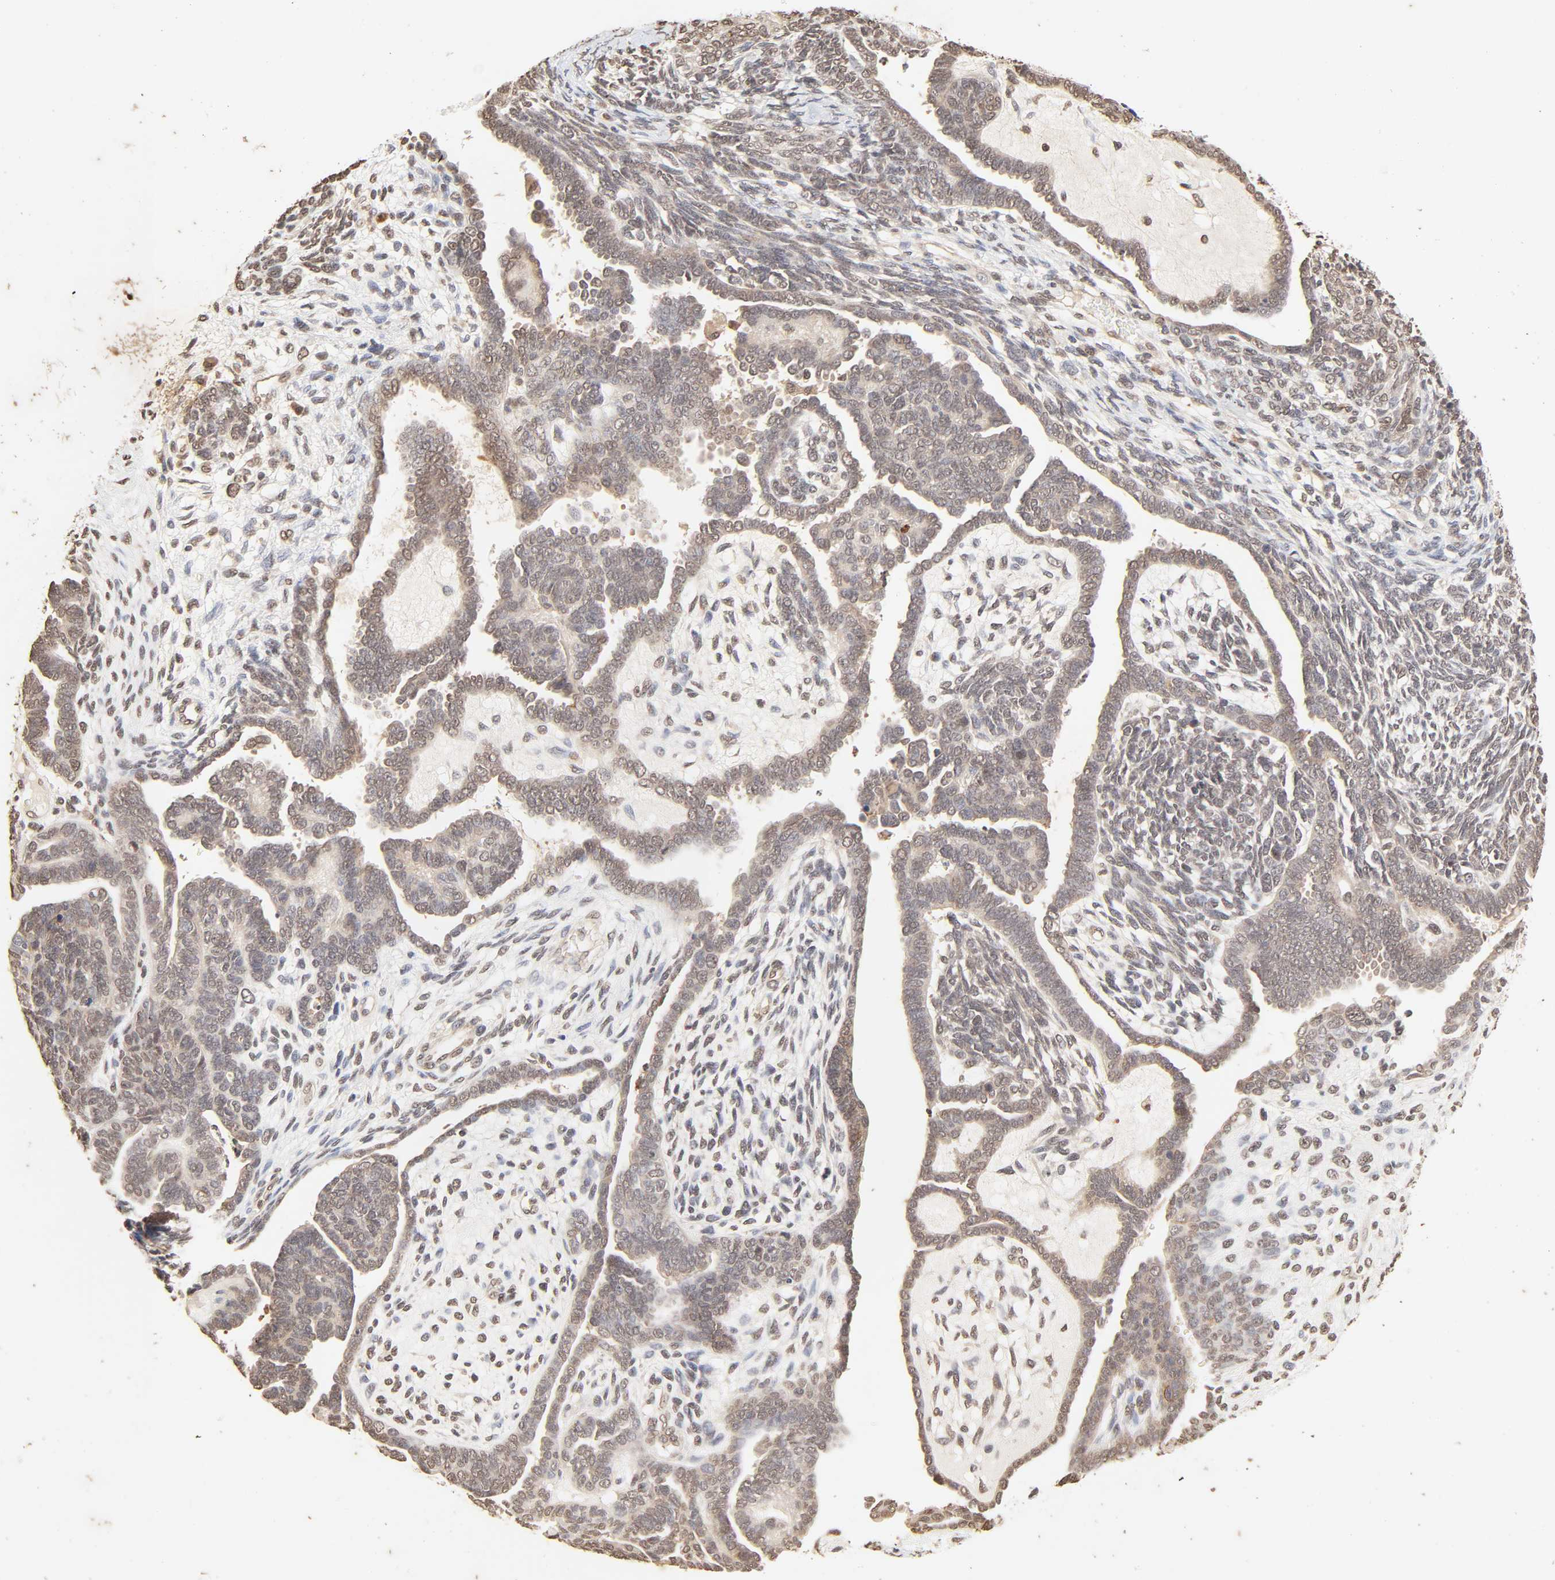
{"staining": {"intensity": "moderate", "quantity": ">75%", "location": "cytoplasmic/membranous,nuclear"}, "tissue": "endometrial cancer", "cell_type": "Tumor cells", "image_type": "cancer", "snomed": [{"axis": "morphology", "description": "Neoplasm, malignant, NOS"}, {"axis": "topography", "description": "Endometrium"}], "caption": "Human endometrial cancer (malignant neoplasm) stained with a protein marker reveals moderate staining in tumor cells.", "gene": "TBL1X", "patient": {"sex": "female", "age": 74}}